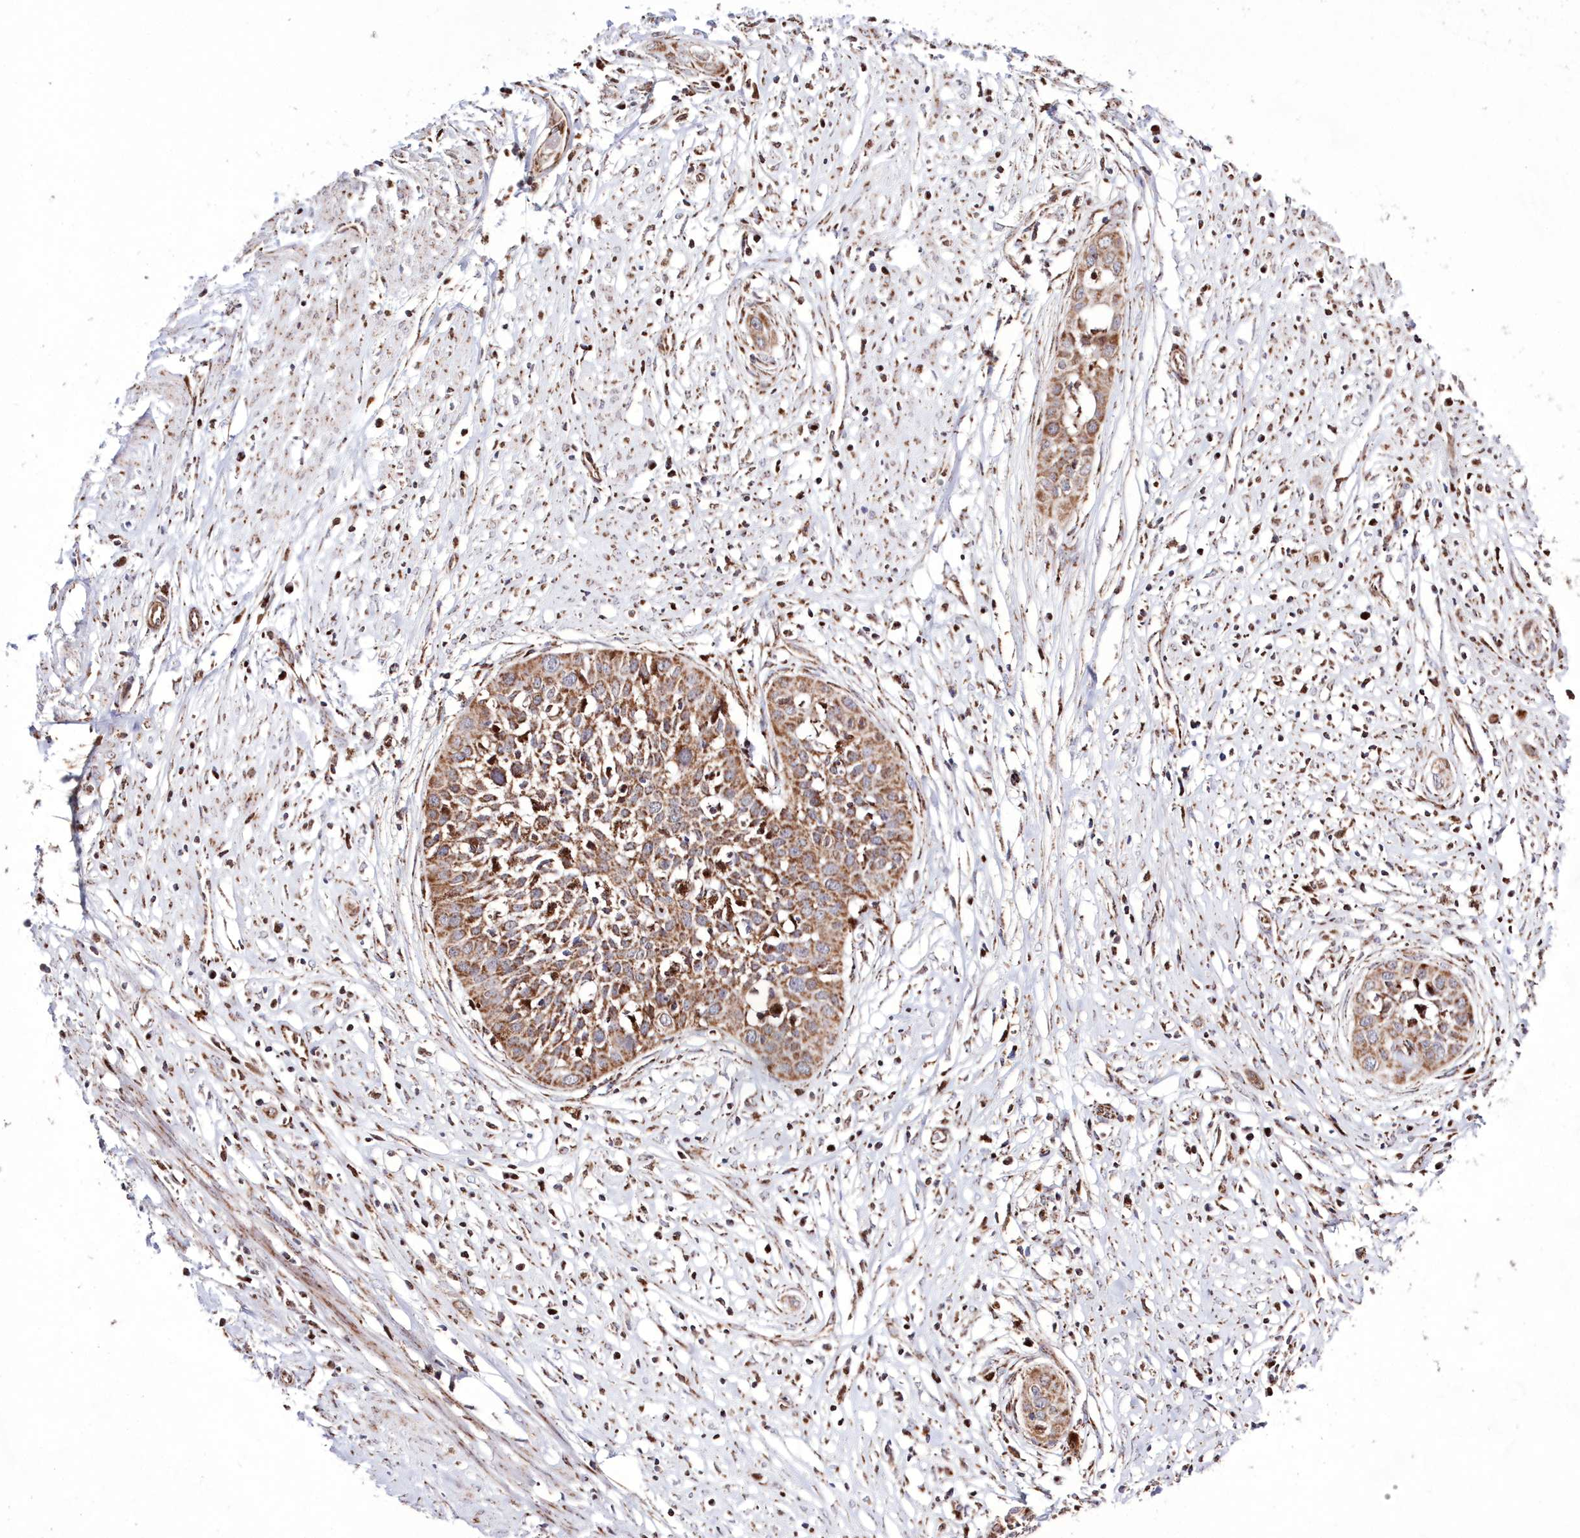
{"staining": {"intensity": "moderate", "quantity": ">75%", "location": "cytoplasmic/membranous"}, "tissue": "cervical cancer", "cell_type": "Tumor cells", "image_type": "cancer", "snomed": [{"axis": "morphology", "description": "Squamous cell carcinoma, NOS"}, {"axis": "topography", "description": "Cervix"}], "caption": "Protein expression analysis of squamous cell carcinoma (cervical) reveals moderate cytoplasmic/membranous positivity in about >75% of tumor cells. (brown staining indicates protein expression, while blue staining denotes nuclei).", "gene": "HADHB", "patient": {"sex": "female", "age": 34}}